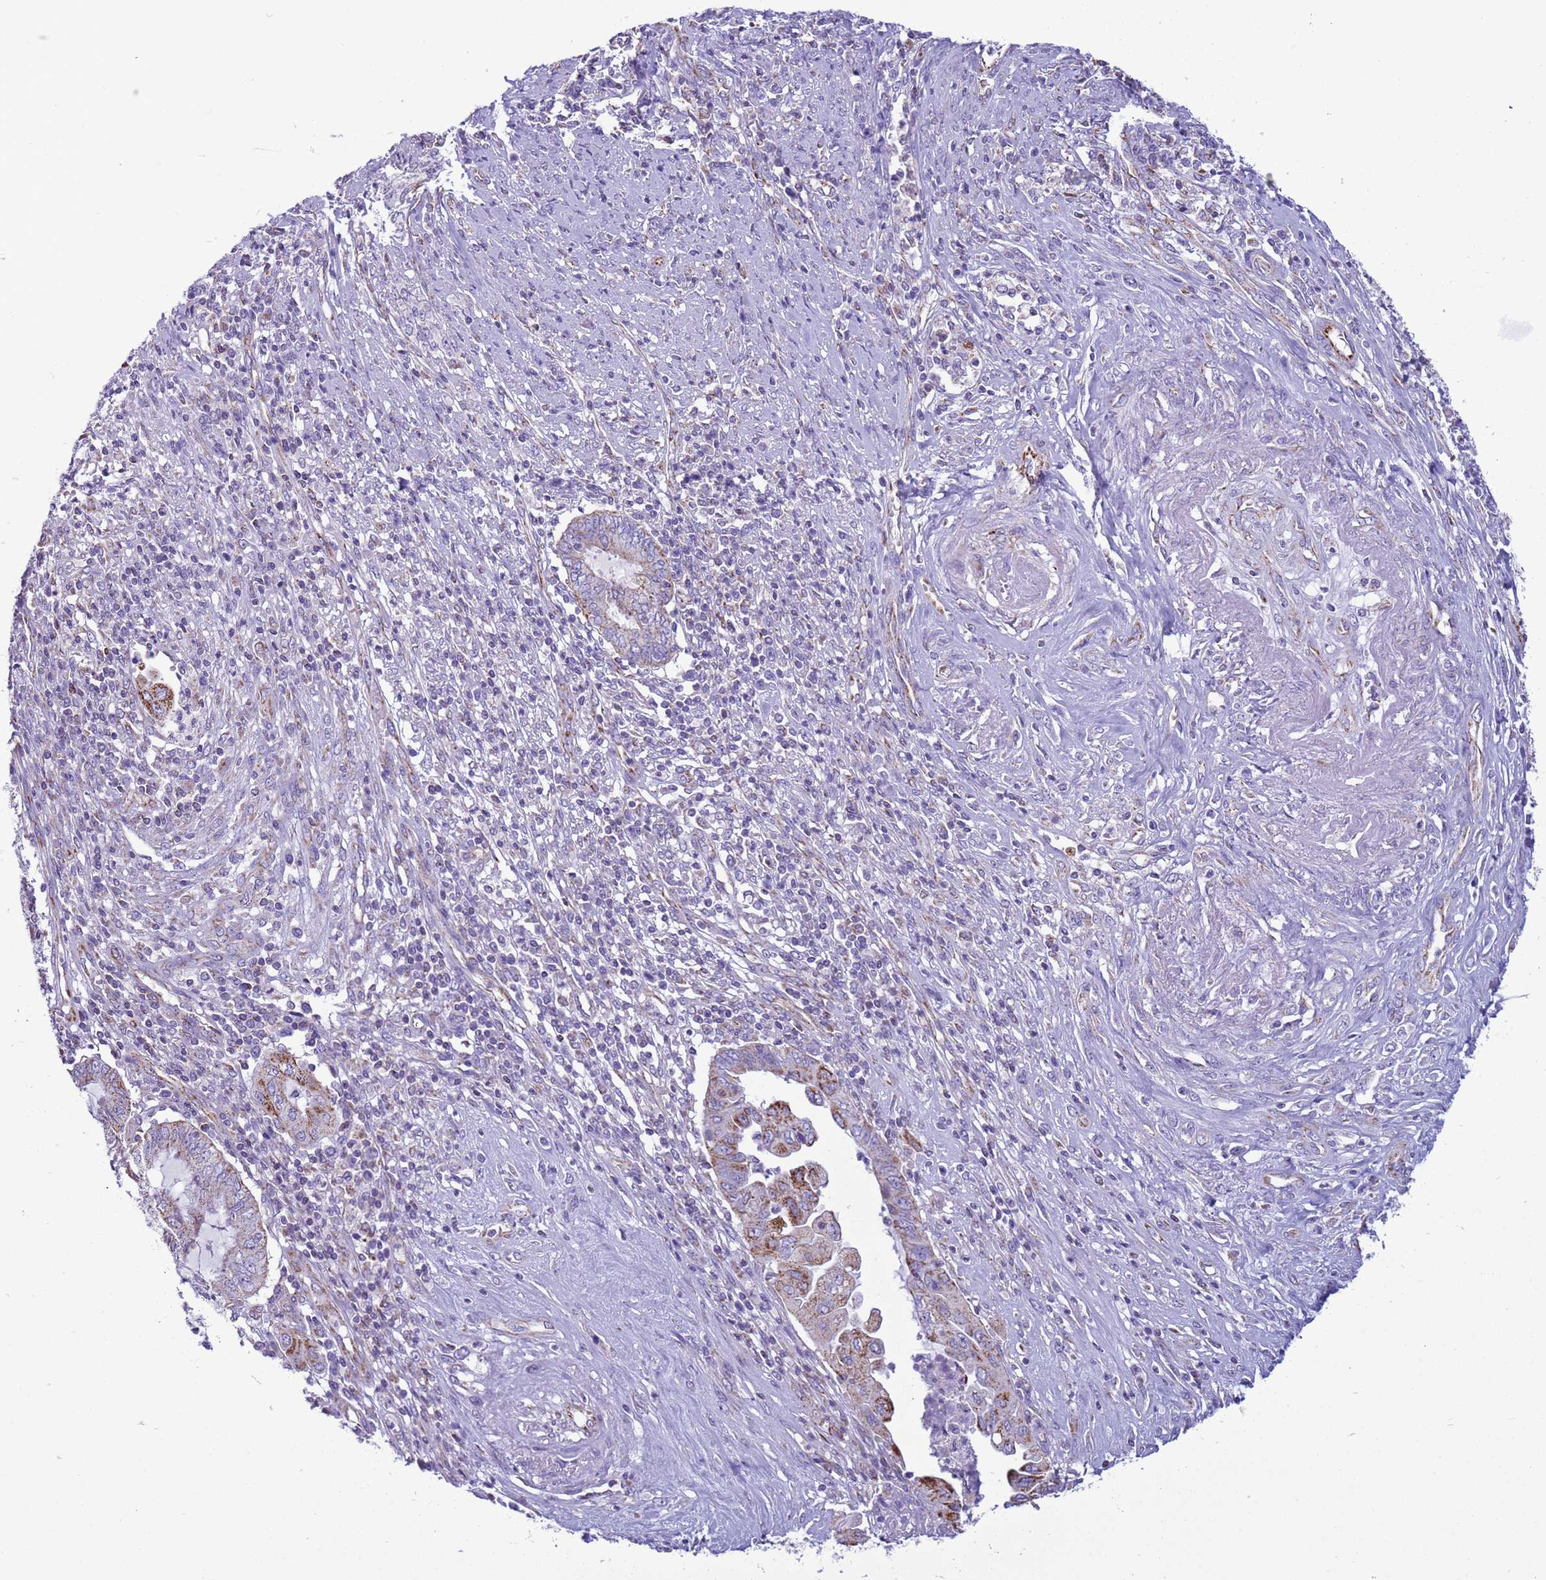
{"staining": {"intensity": "moderate", "quantity": "25%-75%", "location": "cytoplasmic/membranous"}, "tissue": "endometrial cancer", "cell_type": "Tumor cells", "image_type": "cancer", "snomed": [{"axis": "morphology", "description": "Adenocarcinoma, NOS"}, {"axis": "topography", "description": "Uterus"}, {"axis": "topography", "description": "Endometrium"}], "caption": "Immunohistochemical staining of endometrial cancer displays medium levels of moderate cytoplasmic/membranous protein positivity in about 25%-75% of tumor cells.", "gene": "NCALD", "patient": {"sex": "female", "age": 70}}